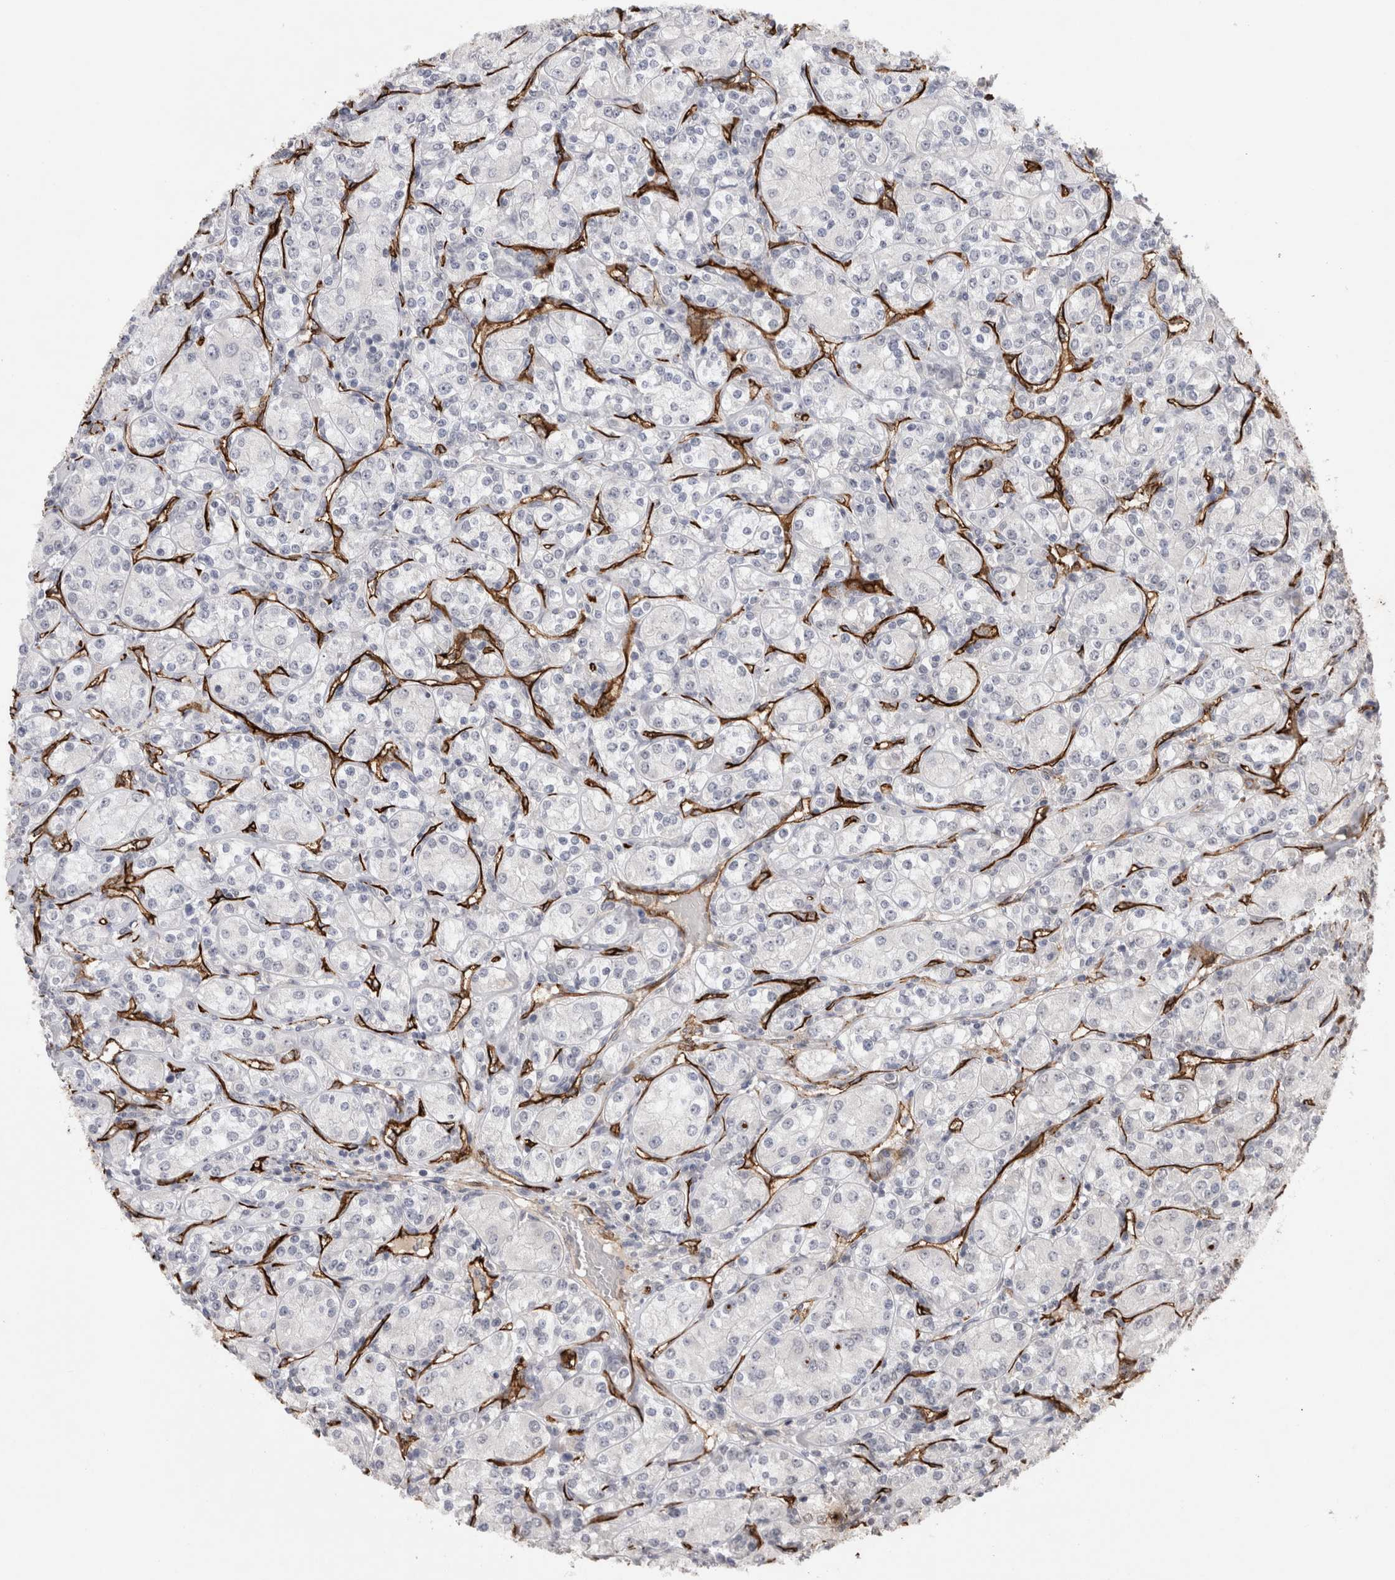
{"staining": {"intensity": "negative", "quantity": "none", "location": "none"}, "tissue": "renal cancer", "cell_type": "Tumor cells", "image_type": "cancer", "snomed": [{"axis": "morphology", "description": "Adenocarcinoma, NOS"}, {"axis": "topography", "description": "Kidney"}], "caption": "An image of renal cancer (adenocarcinoma) stained for a protein shows no brown staining in tumor cells.", "gene": "CDH13", "patient": {"sex": "male", "age": 77}}